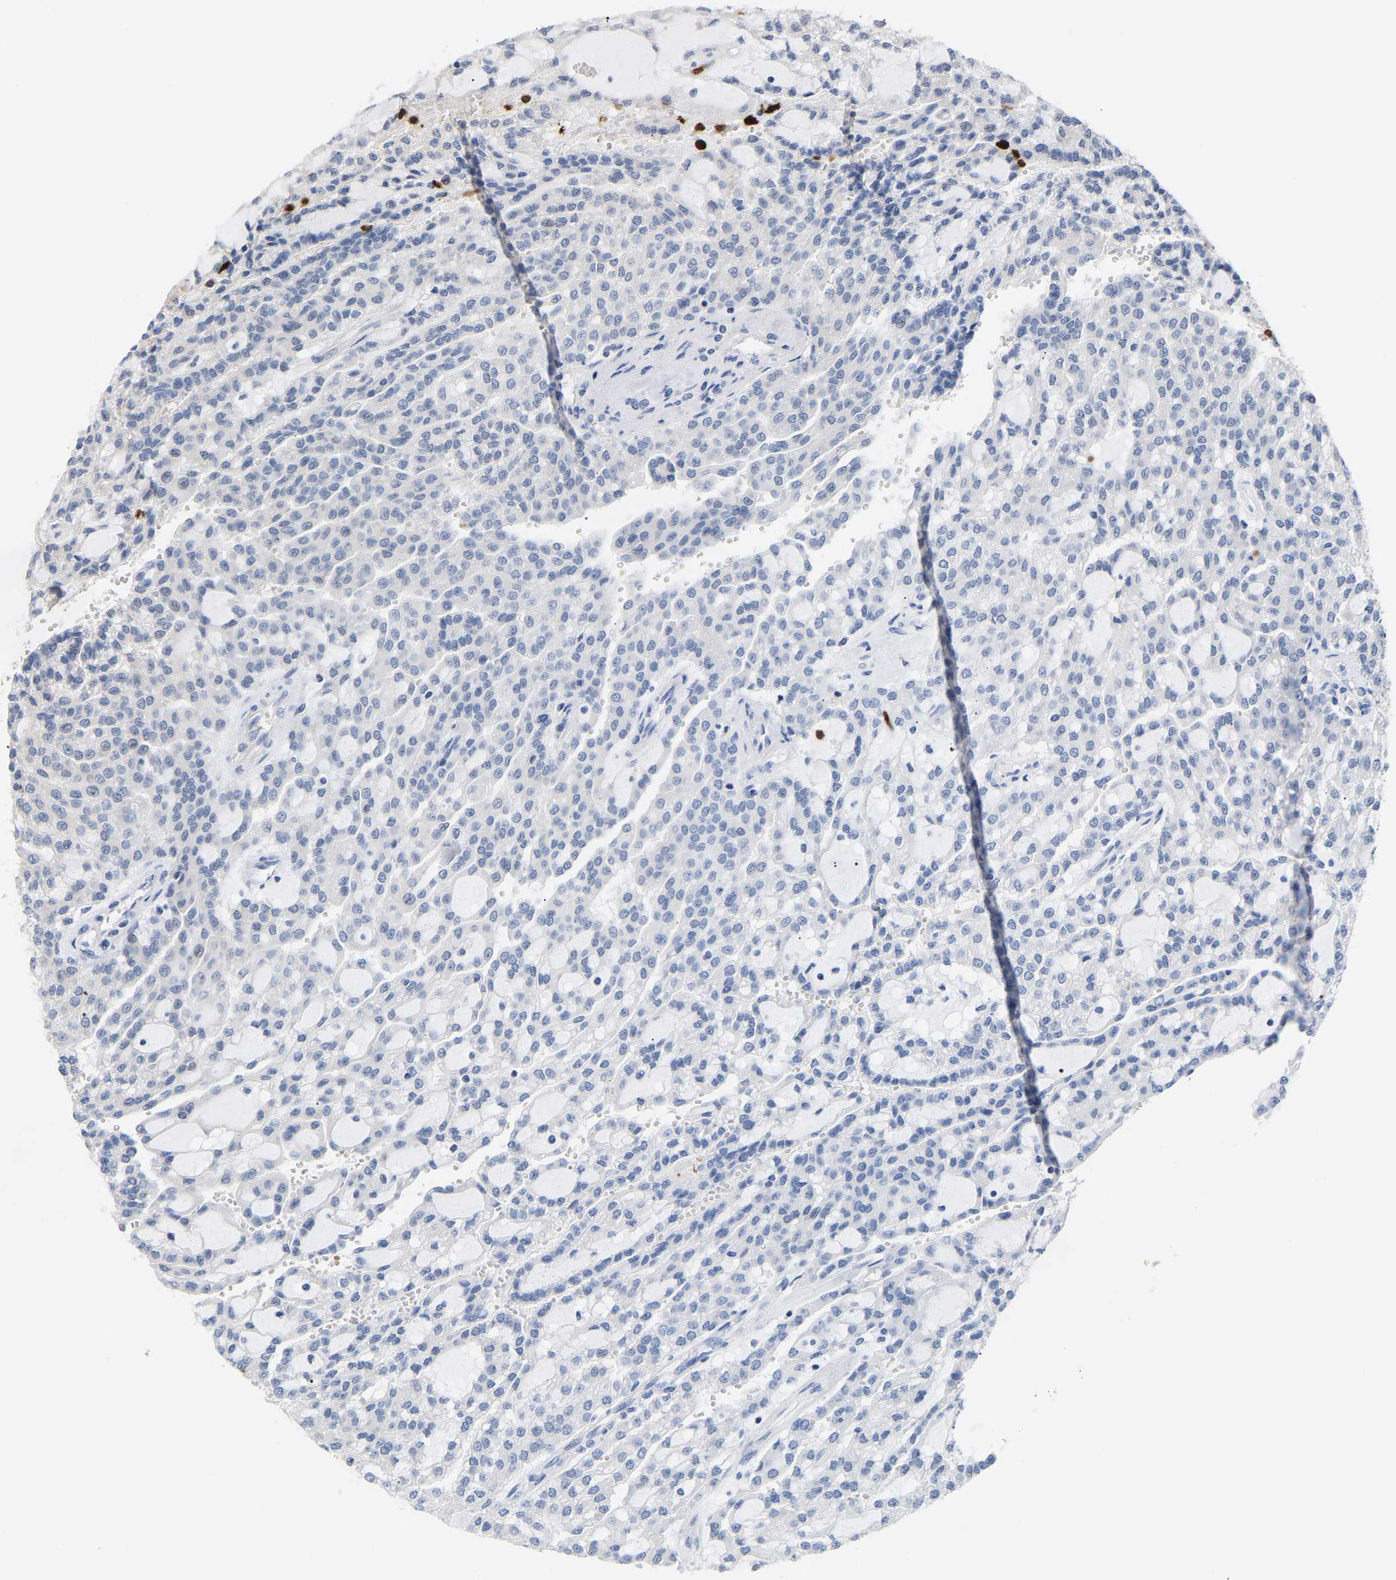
{"staining": {"intensity": "negative", "quantity": "none", "location": "none"}, "tissue": "renal cancer", "cell_type": "Tumor cells", "image_type": "cancer", "snomed": [{"axis": "morphology", "description": "Adenocarcinoma, NOS"}, {"axis": "topography", "description": "Kidney"}], "caption": "Tumor cells show no significant protein expression in renal adenocarcinoma. (Stains: DAB immunohistochemistry with hematoxylin counter stain, Microscopy: brightfield microscopy at high magnification).", "gene": "TDRD7", "patient": {"sex": "male", "age": 63}}